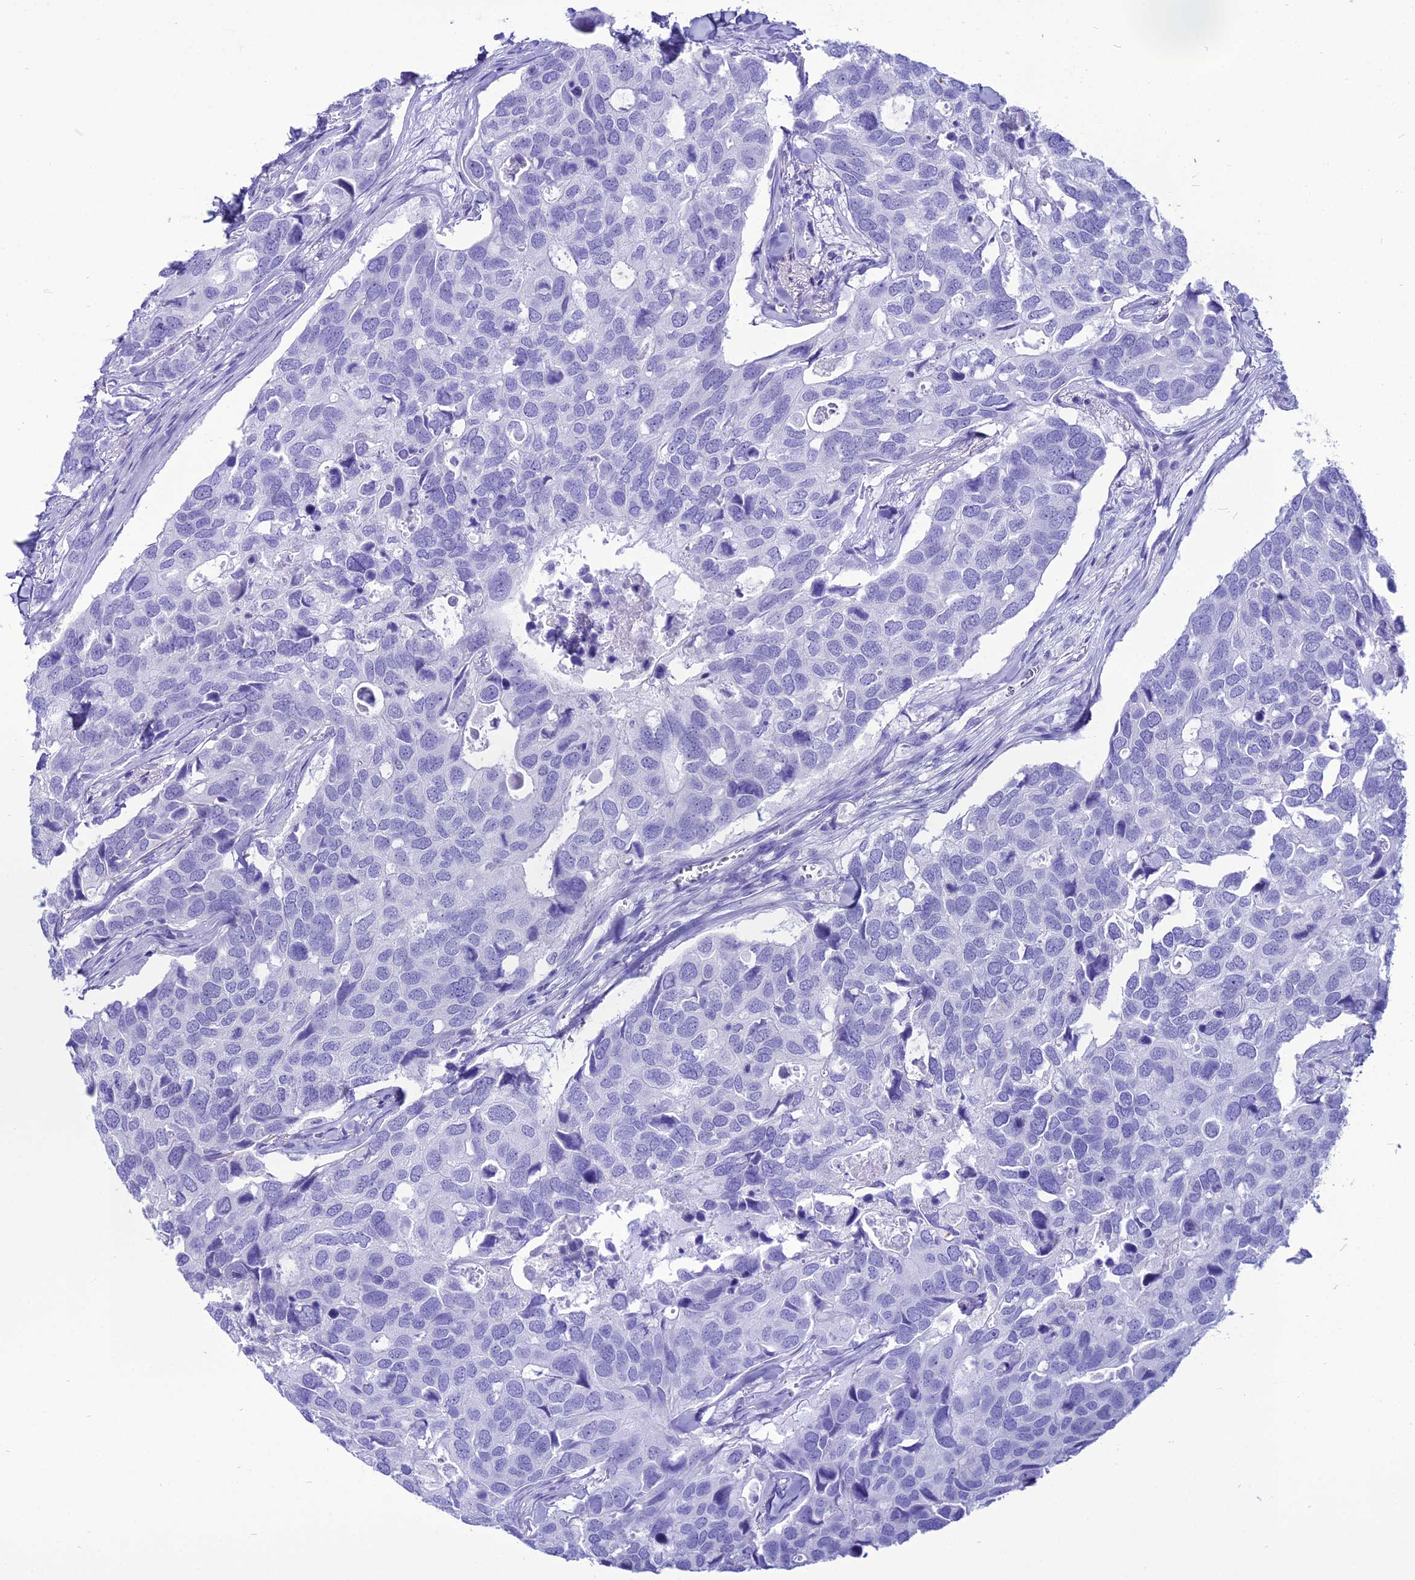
{"staining": {"intensity": "negative", "quantity": "none", "location": "none"}, "tissue": "breast cancer", "cell_type": "Tumor cells", "image_type": "cancer", "snomed": [{"axis": "morphology", "description": "Duct carcinoma"}, {"axis": "topography", "description": "Breast"}], "caption": "A high-resolution image shows IHC staining of breast invasive ductal carcinoma, which exhibits no significant expression in tumor cells.", "gene": "PNMA5", "patient": {"sex": "female", "age": 83}}